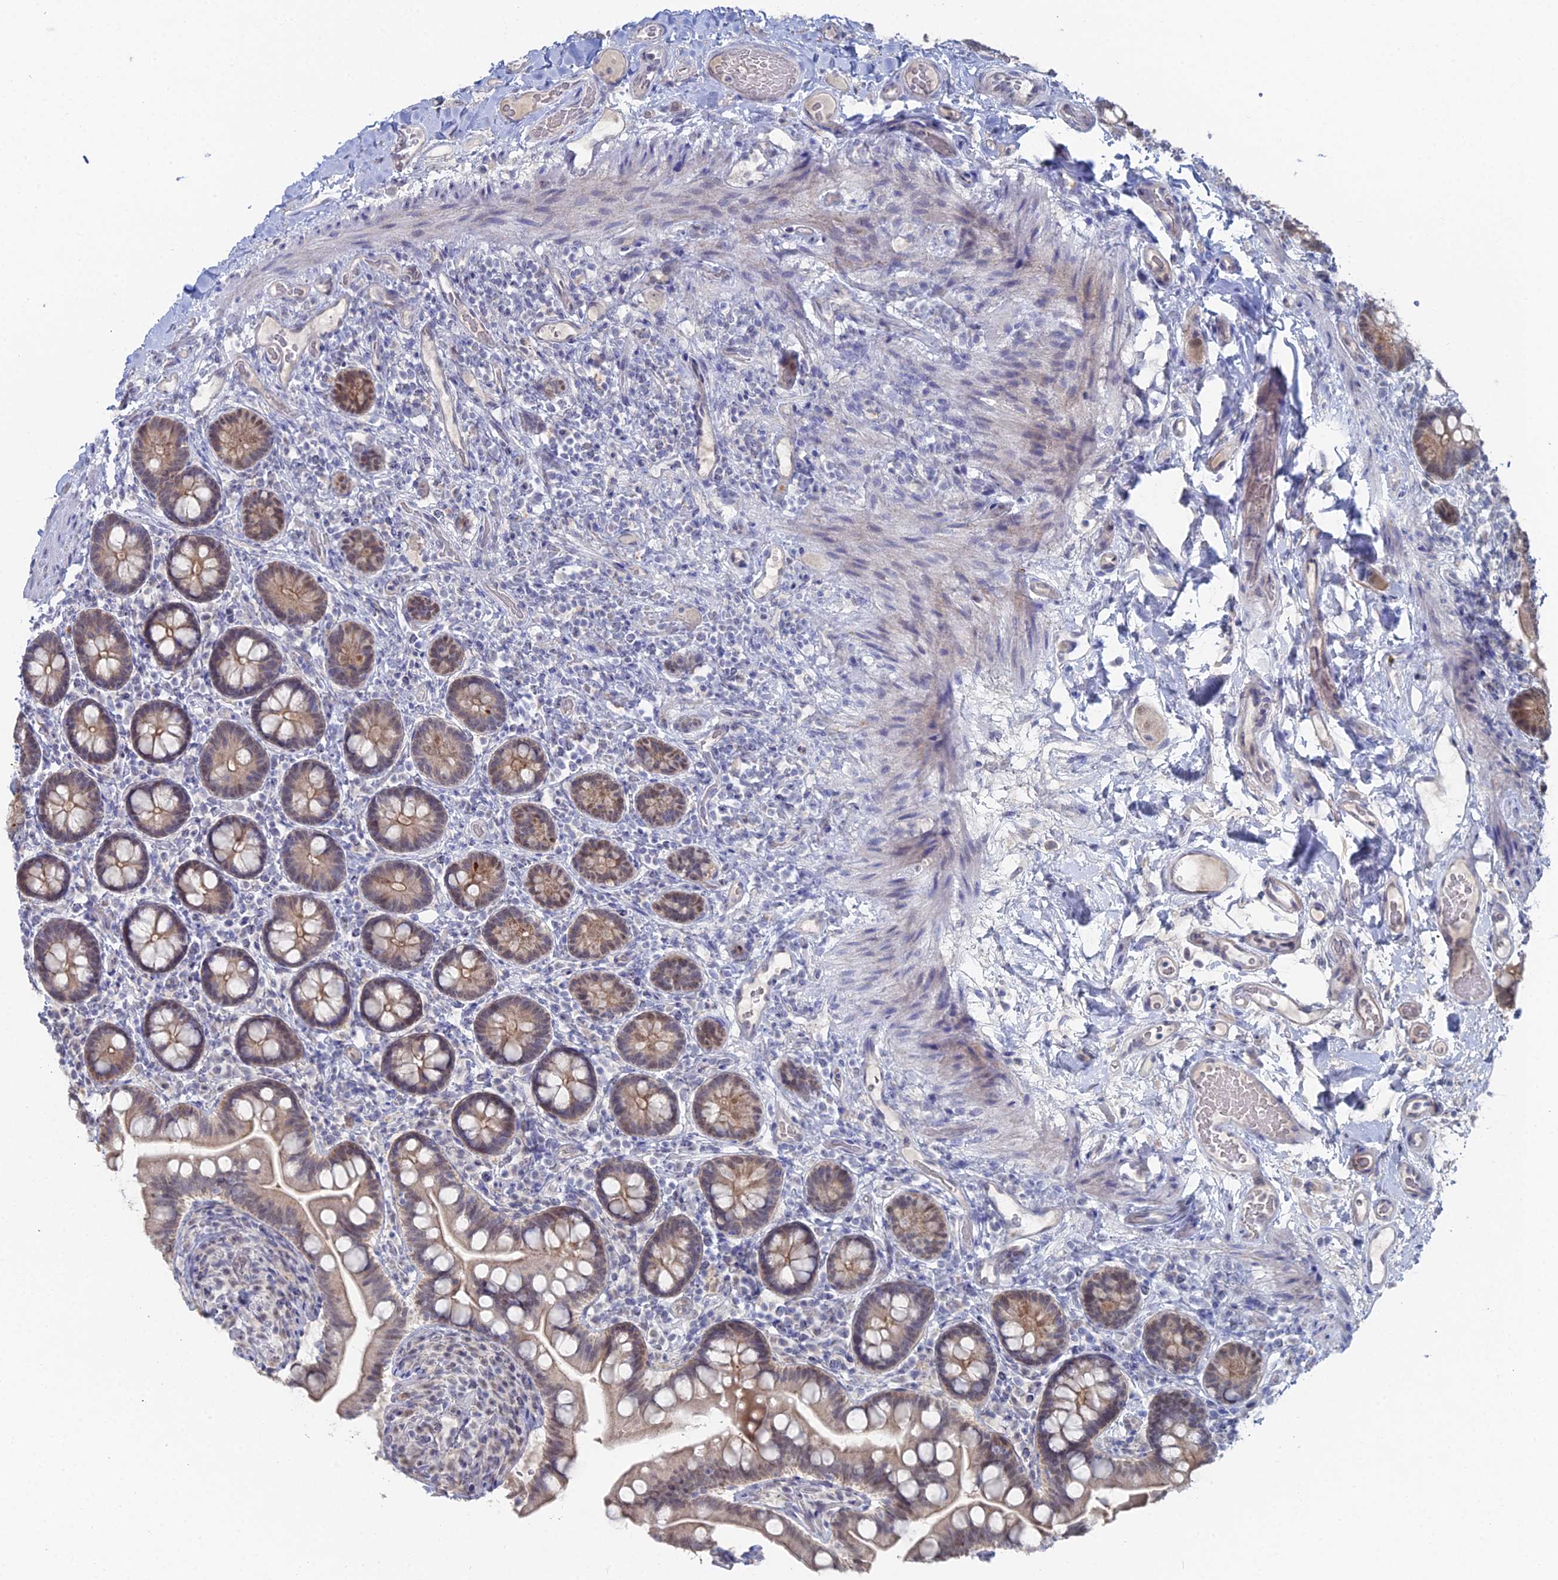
{"staining": {"intensity": "moderate", "quantity": "25%-75%", "location": "cytoplasmic/membranous,nuclear"}, "tissue": "small intestine", "cell_type": "Glandular cells", "image_type": "normal", "snomed": [{"axis": "morphology", "description": "Normal tissue, NOS"}, {"axis": "topography", "description": "Small intestine"}], "caption": "Immunohistochemistry photomicrograph of unremarkable small intestine stained for a protein (brown), which displays medium levels of moderate cytoplasmic/membranous,nuclear expression in approximately 25%-75% of glandular cells.", "gene": "THAP4", "patient": {"sex": "female", "age": 64}}